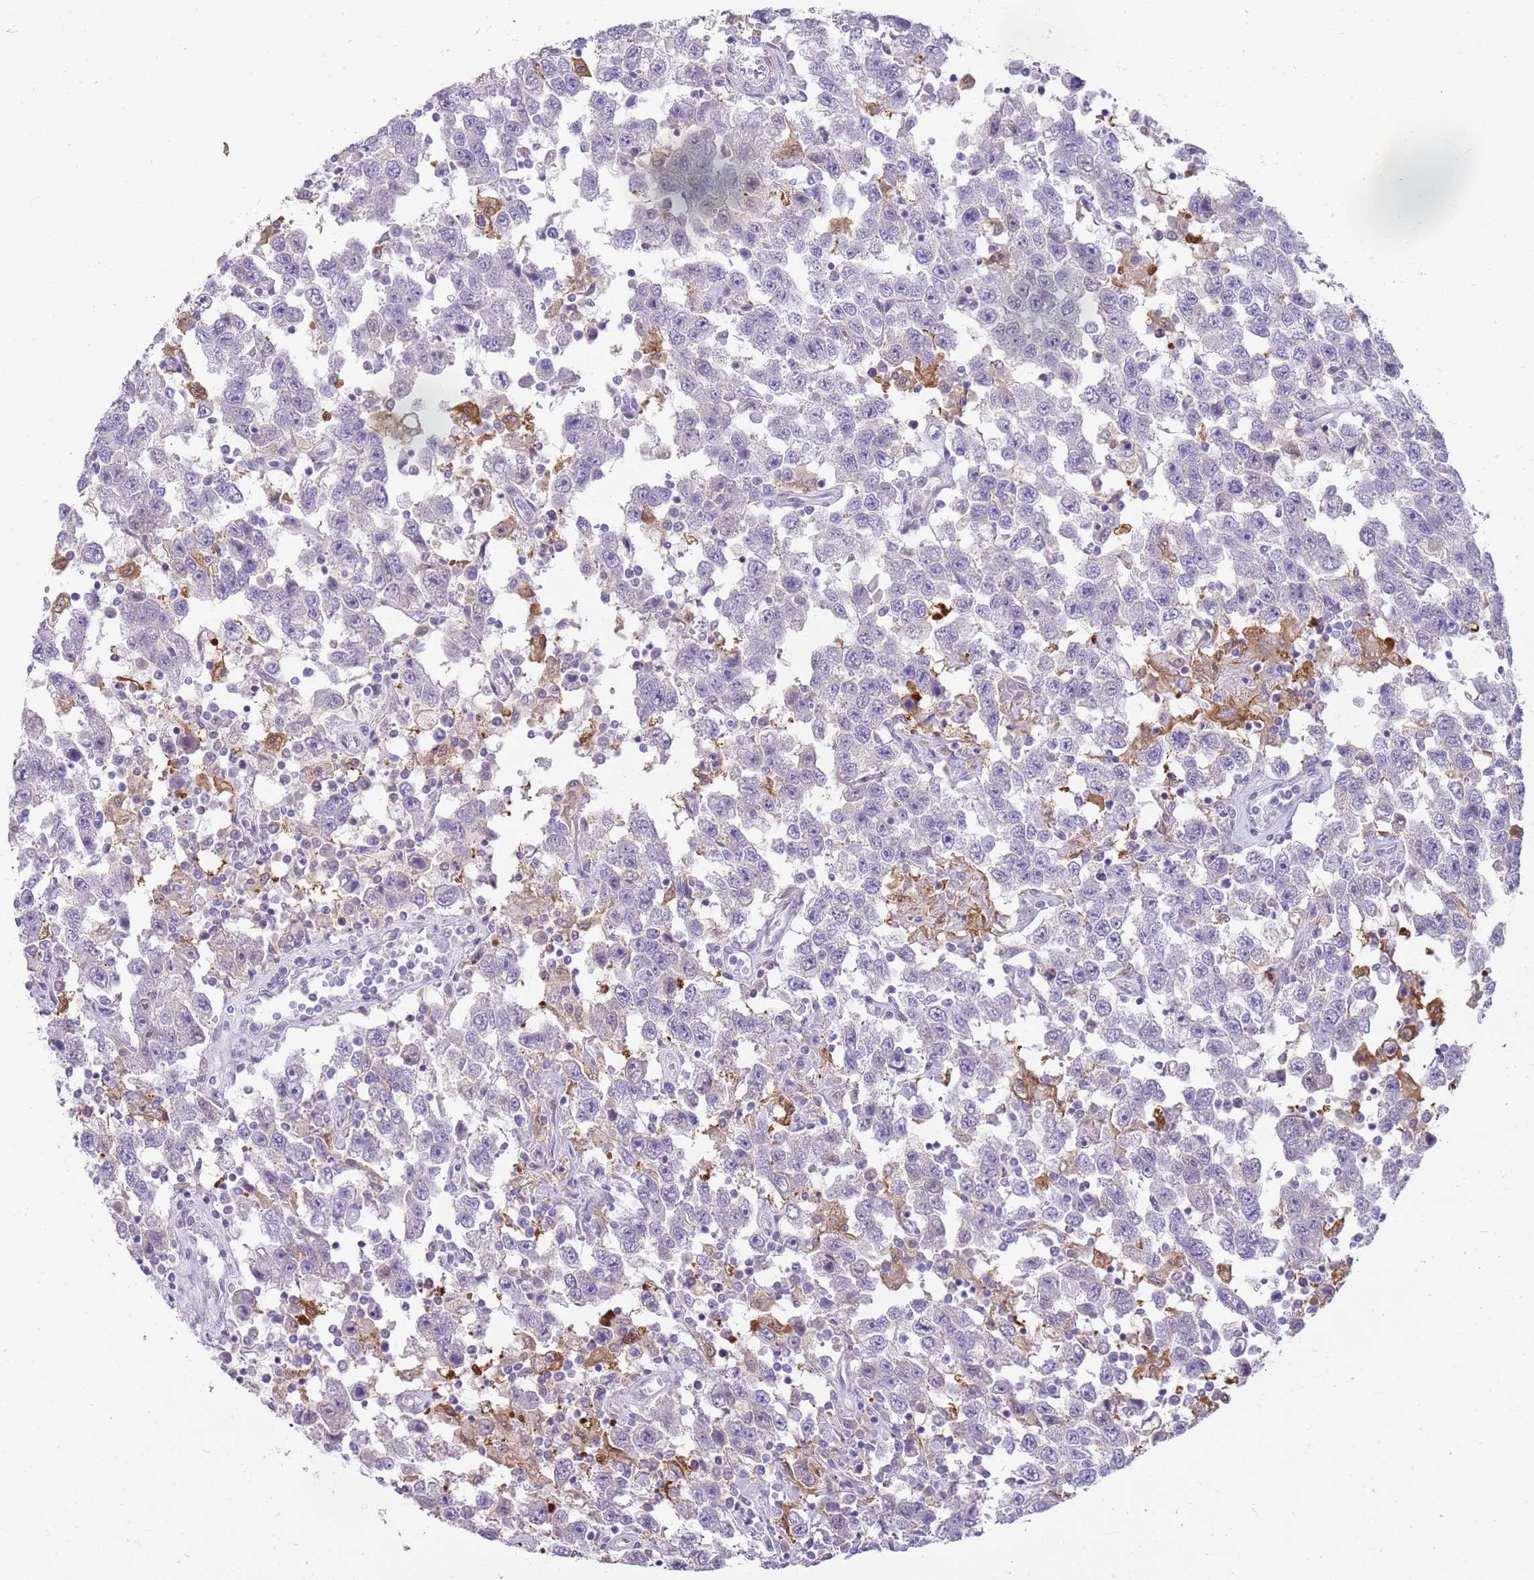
{"staining": {"intensity": "negative", "quantity": "none", "location": "none"}, "tissue": "testis cancer", "cell_type": "Tumor cells", "image_type": "cancer", "snomed": [{"axis": "morphology", "description": "Seminoma, NOS"}, {"axis": "topography", "description": "Testis"}], "caption": "DAB (3,3'-diaminobenzidine) immunohistochemical staining of testis cancer (seminoma) reveals no significant expression in tumor cells.", "gene": "DIPK1C", "patient": {"sex": "male", "age": 41}}